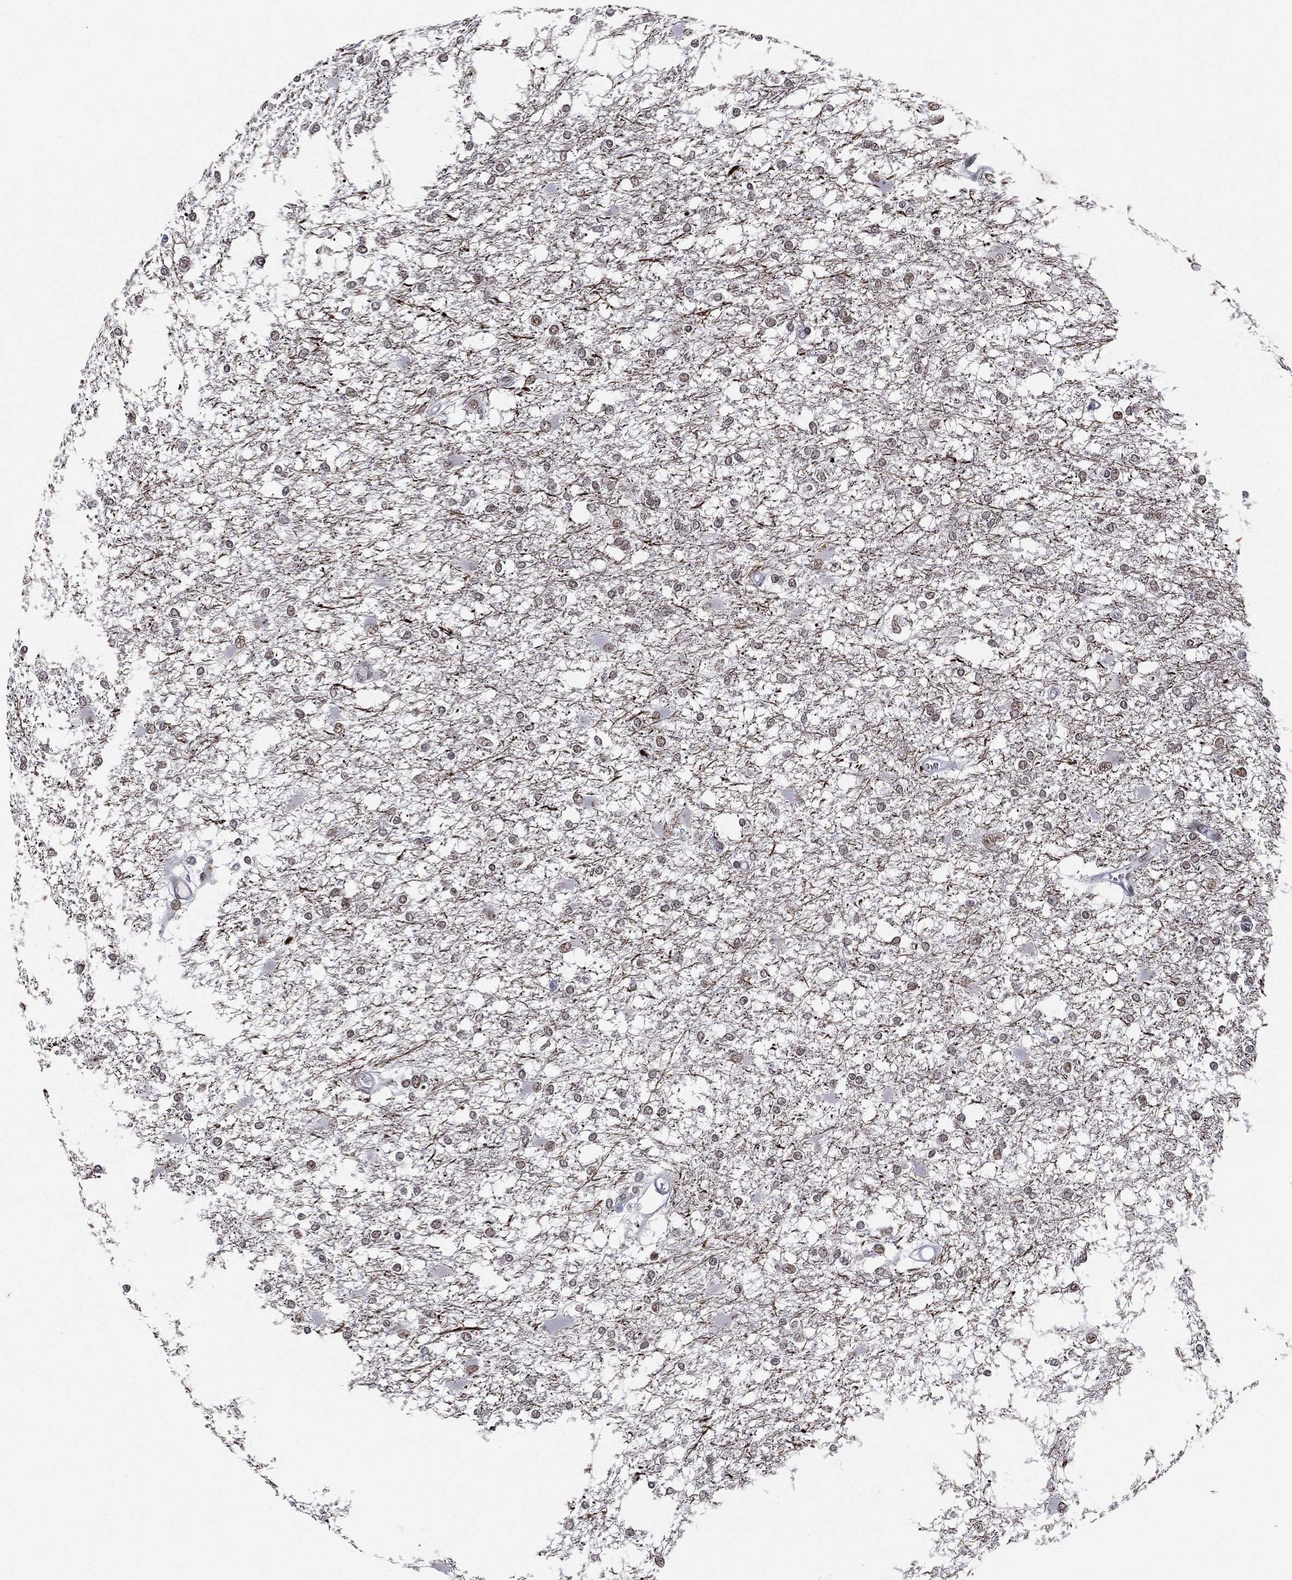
{"staining": {"intensity": "negative", "quantity": "none", "location": "none"}, "tissue": "glioma", "cell_type": "Tumor cells", "image_type": "cancer", "snomed": [{"axis": "morphology", "description": "Glioma, malignant, High grade"}, {"axis": "topography", "description": "Cerebral cortex"}], "caption": "IHC of human high-grade glioma (malignant) reveals no positivity in tumor cells. Brightfield microscopy of immunohistochemistry (IHC) stained with DAB (3,3'-diaminobenzidine) (brown) and hematoxylin (blue), captured at high magnification.", "gene": "RTF1", "patient": {"sex": "male", "age": 79}}